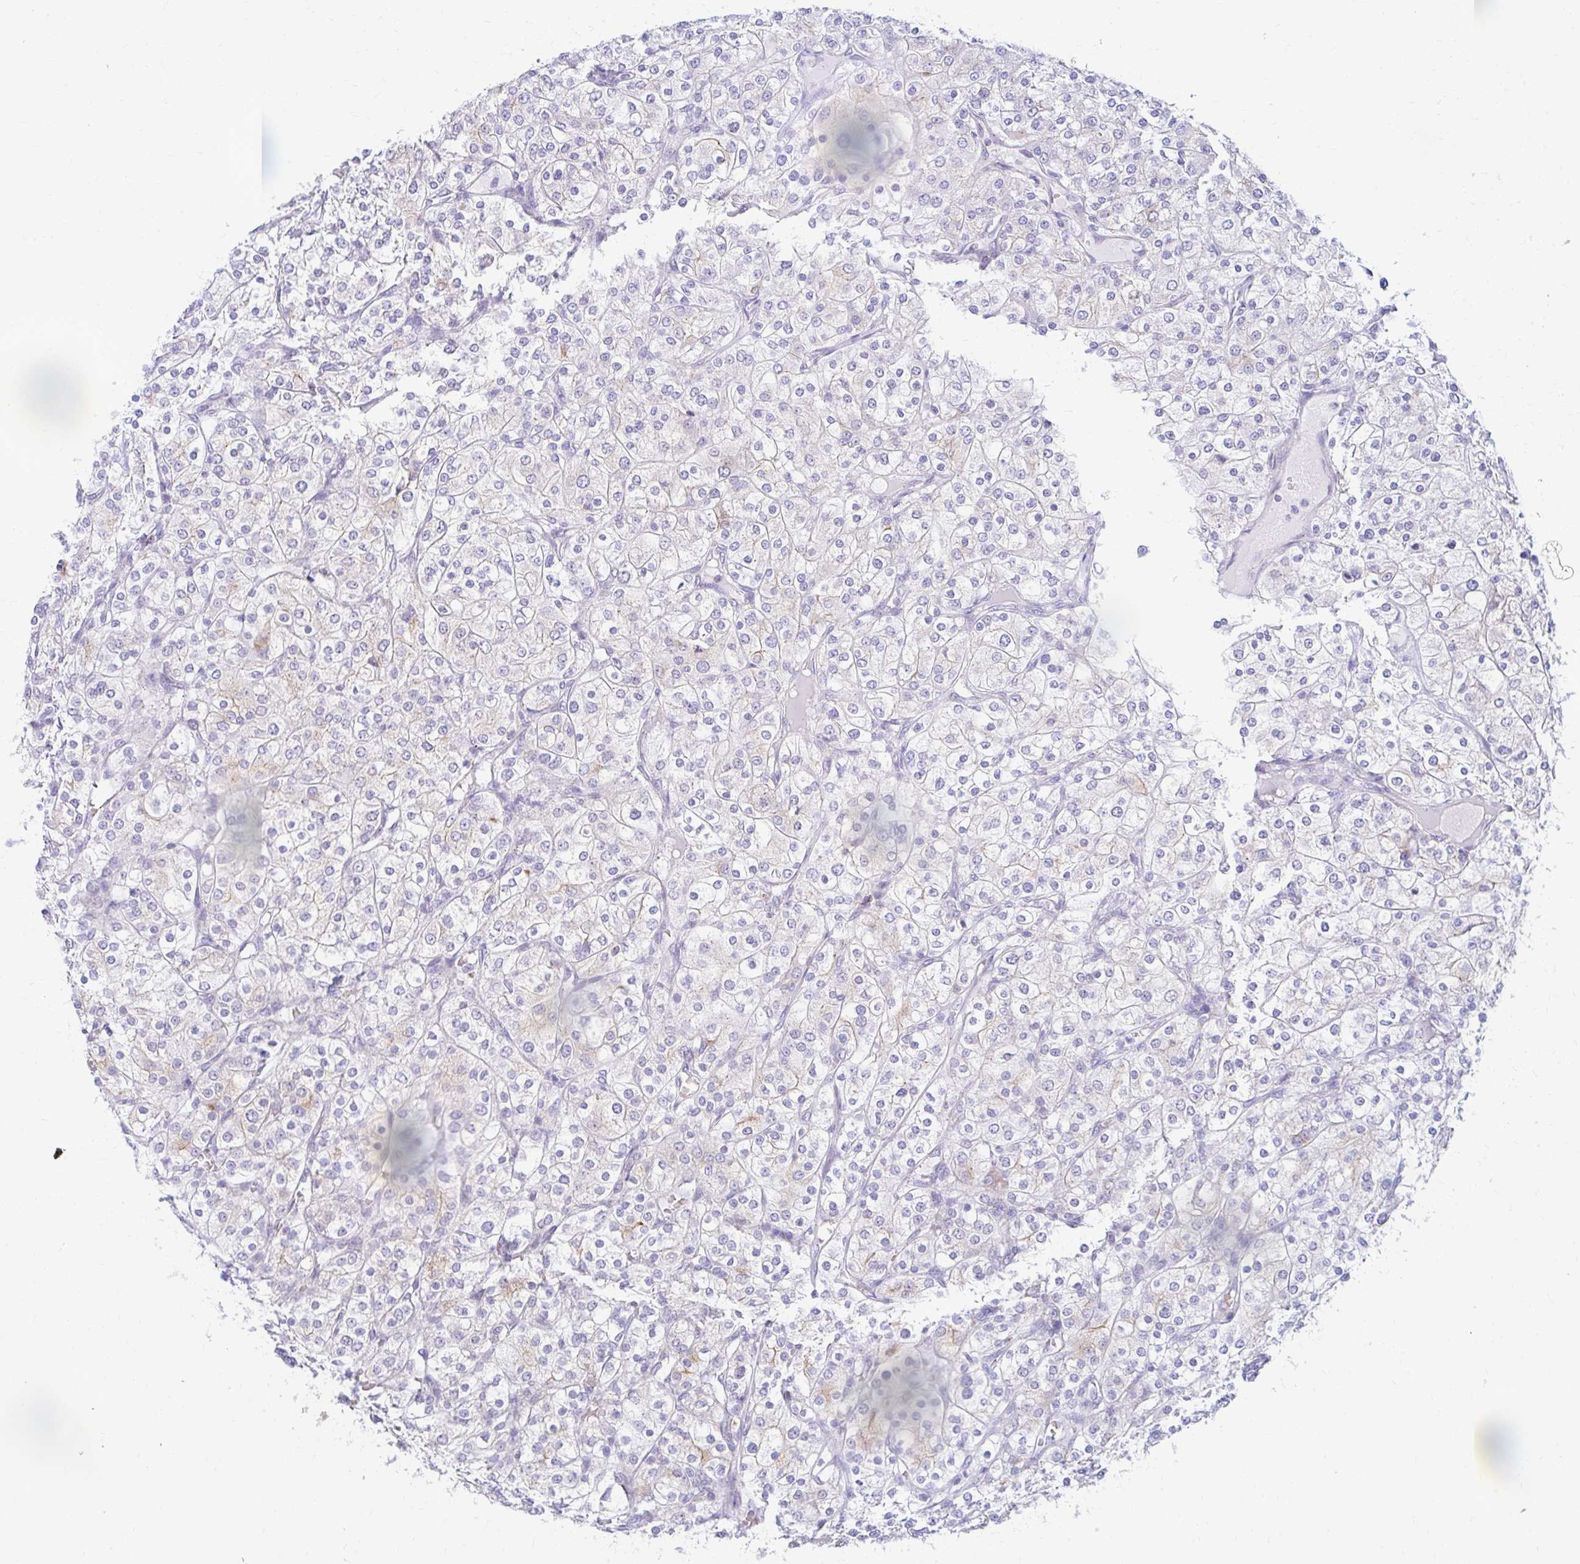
{"staining": {"intensity": "weak", "quantity": "<25%", "location": "cytoplasmic/membranous"}, "tissue": "renal cancer", "cell_type": "Tumor cells", "image_type": "cancer", "snomed": [{"axis": "morphology", "description": "Adenocarcinoma, NOS"}, {"axis": "topography", "description": "Kidney"}], "caption": "DAB (3,3'-diaminobenzidine) immunohistochemical staining of human renal adenocarcinoma exhibits no significant staining in tumor cells. (DAB immunohistochemistry (IHC) with hematoxylin counter stain).", "gene": "RADIL", "patient": {"sex": "male", "age": 80}}